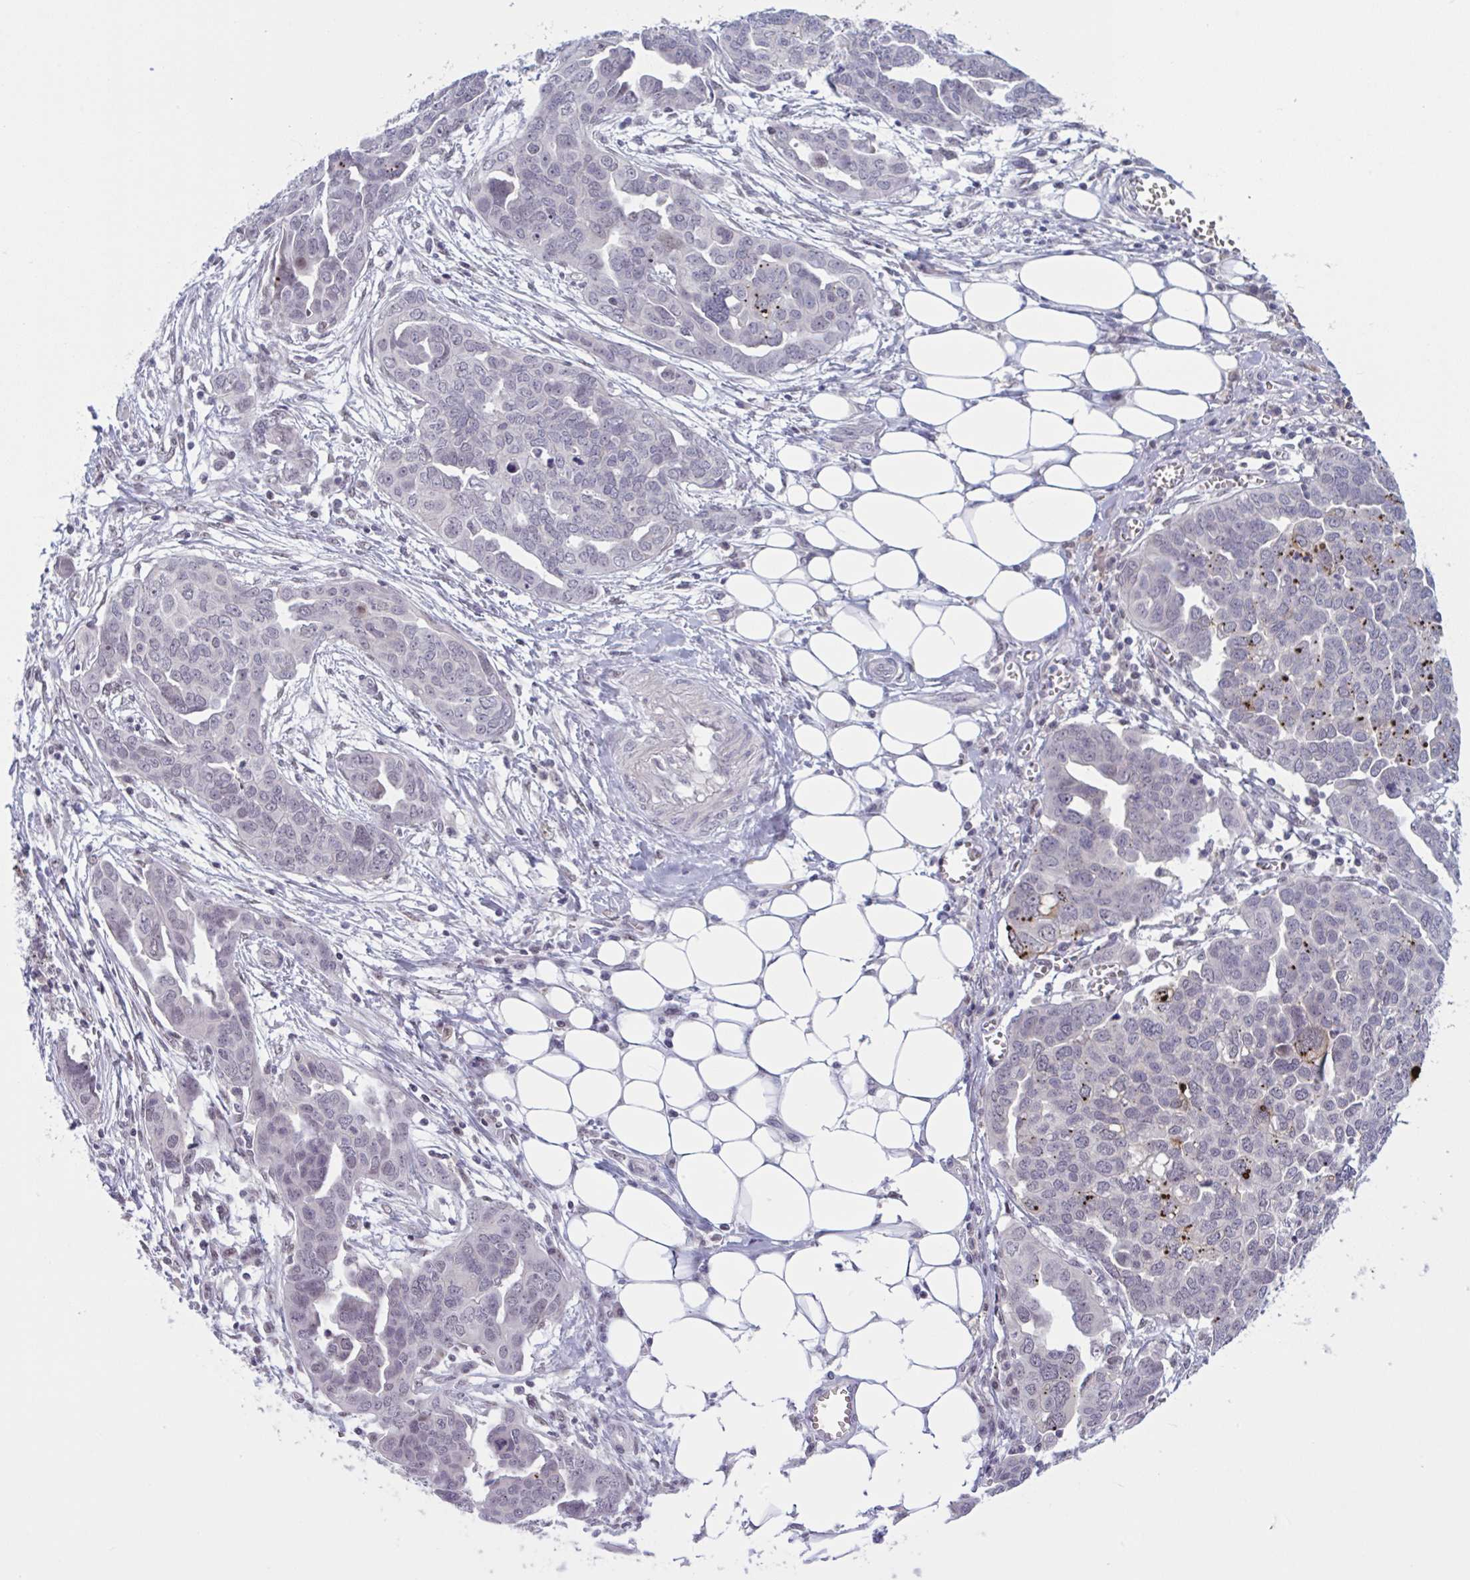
{"staining": {"intensity": "negative", "quantity": "none", "location": "none"}, "tissue": "ovarian cancer", "cell_type": "Tumor cells", "image_type": "cancer", "snomed": [{"axis": "morphology", "description": "Cystadenocarcinoma, serous, NOS"}, {"axis": "topography", "description": "Ovary"}], "caption": "Ovarian cancer stained for a protein using immunohistochemistry displays no staining tumor cells.", "gene": "TTC7B", "patient": {"sex": "female", "age": 59}}